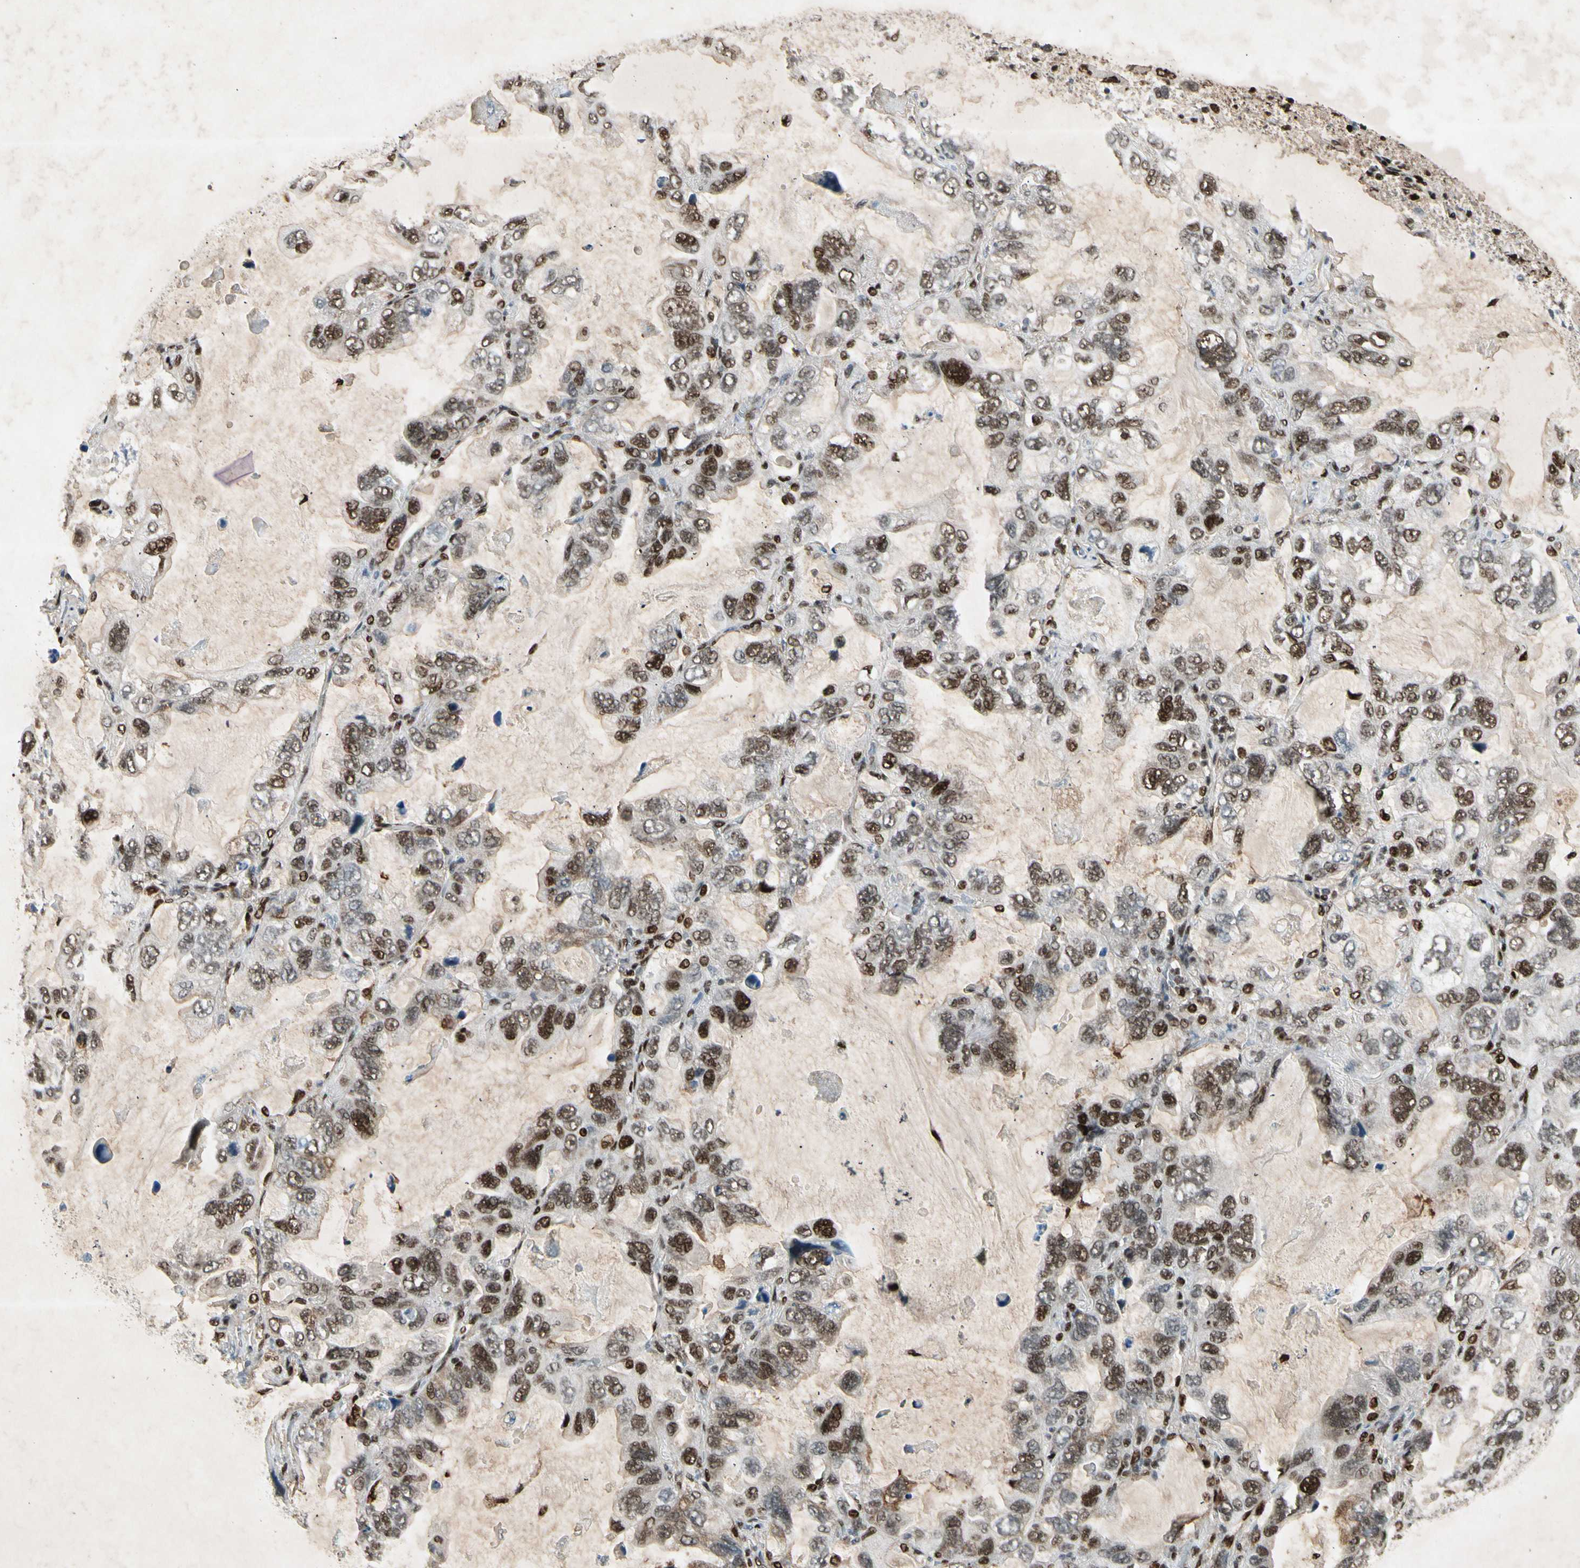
{"staining": {"intensity": "strong", "quantity": ">75%", "location": "nuclear"}, "tissue": "lung cancer", "cell_type": "Tumor cells", "image_type": "cancer", "snomed": [{"axis": "morphology", "description": "Squamous cell carcinoma, NOS"}, {"axis": "topography", "description": "Lung"}], "caption": "Immunohistochemical staining of lung cancer (squamous cell carcinoma) displays high levels of strong nuclear protein staining in about >75% of tumor cells.", "gene": "RNF43", "patient": {"sex": "female", "age": 73}}